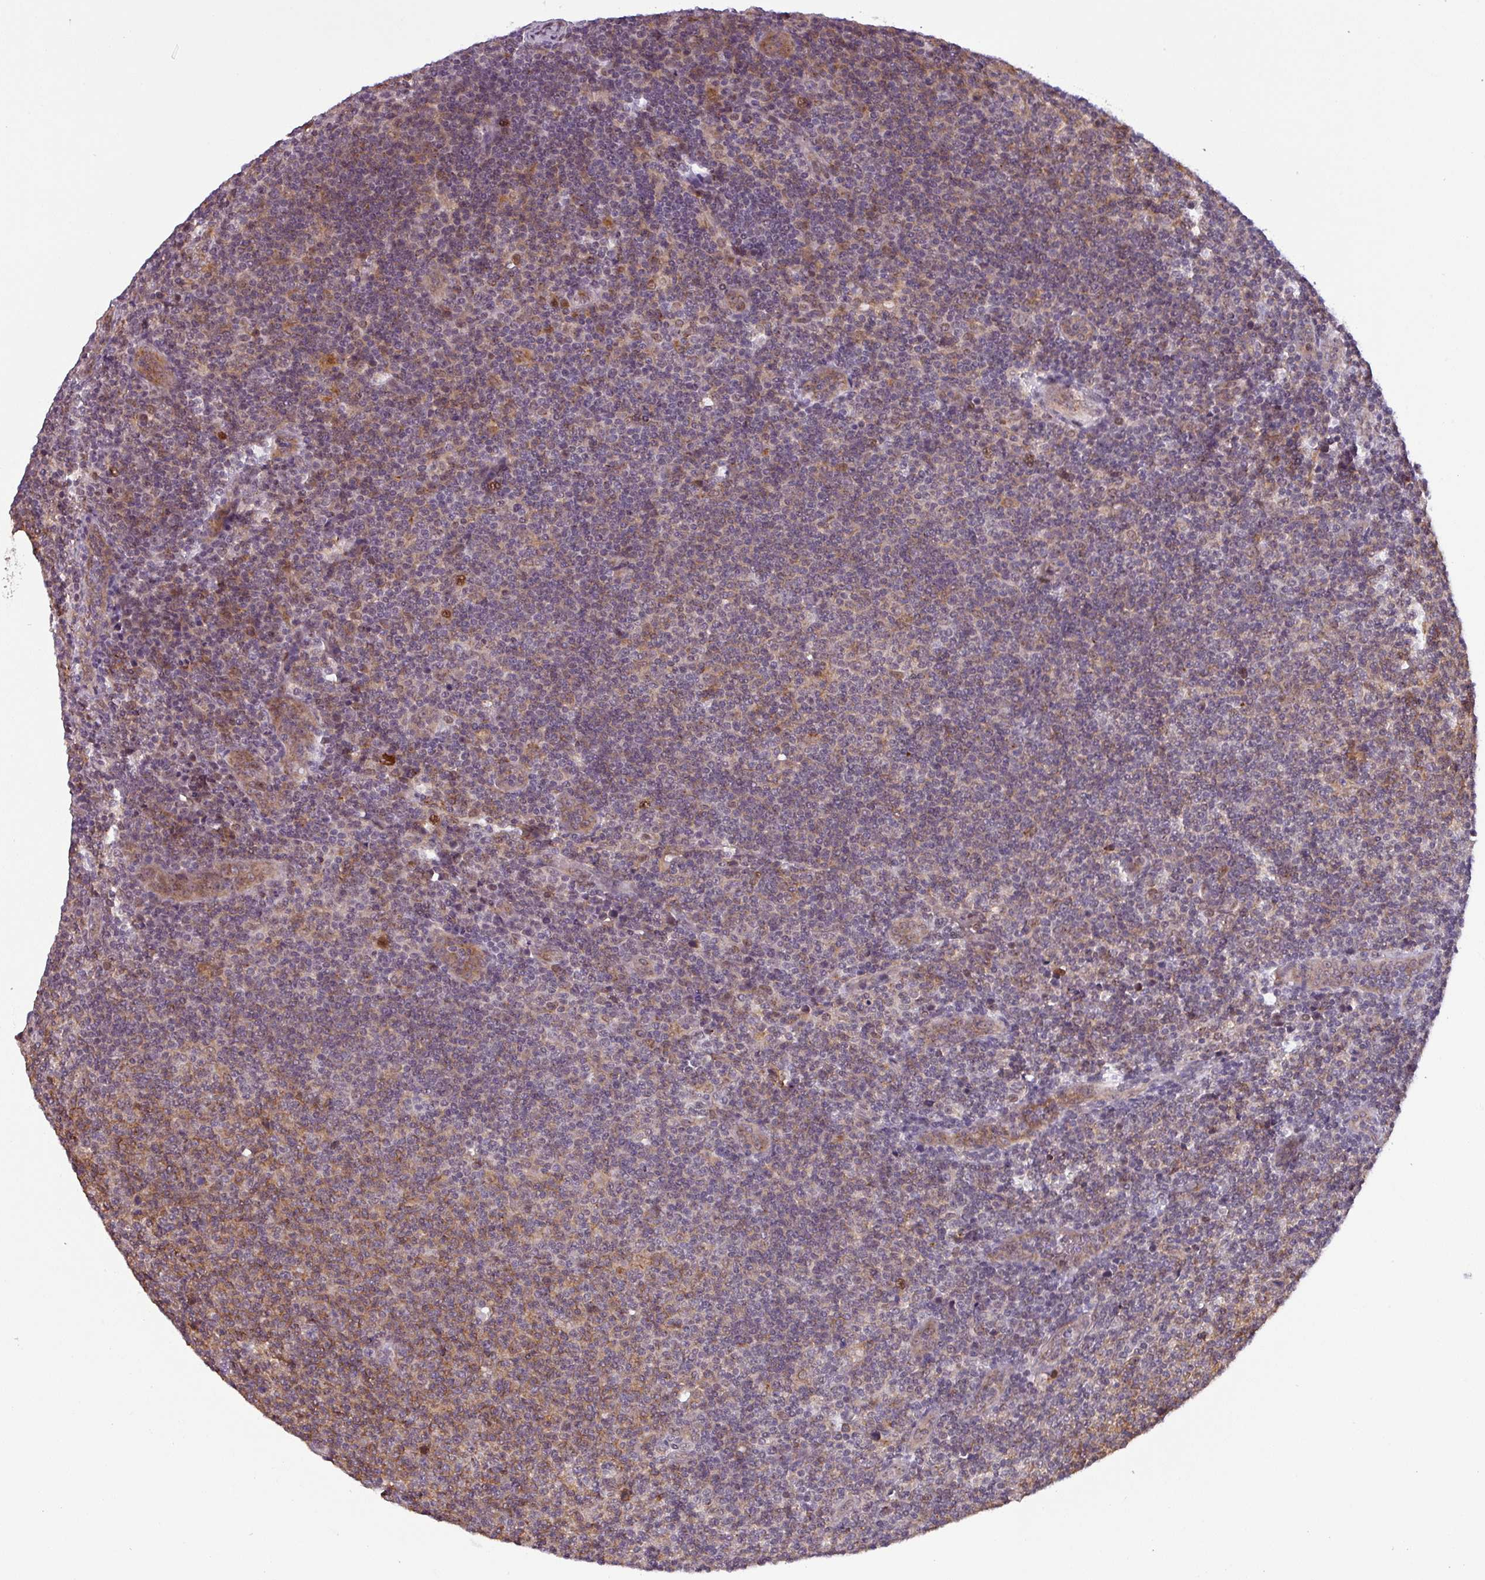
{"staining": {"intensity": "moderate", "quantity": "25%-75%", "location": "cytoplasmic/membranous"}, "tissue": "lymphoma", "cell_type": "Tumor cells", "image_type": "cancer", "snomed": [{"axis": "morphology", "description": "Malignant lymphoma, non-Hodgkin's type, Low grade"}, {"axis": "topography", "description": "Lymph node"}], "caption": "Lymphoma stained with a brown dye shows moderate cytoplasmic/membranous positive staining in approximately 25%-75% of tumor cells.", "gene": "NPFFR1", "patient": {"sex": "male", "age": 66}}